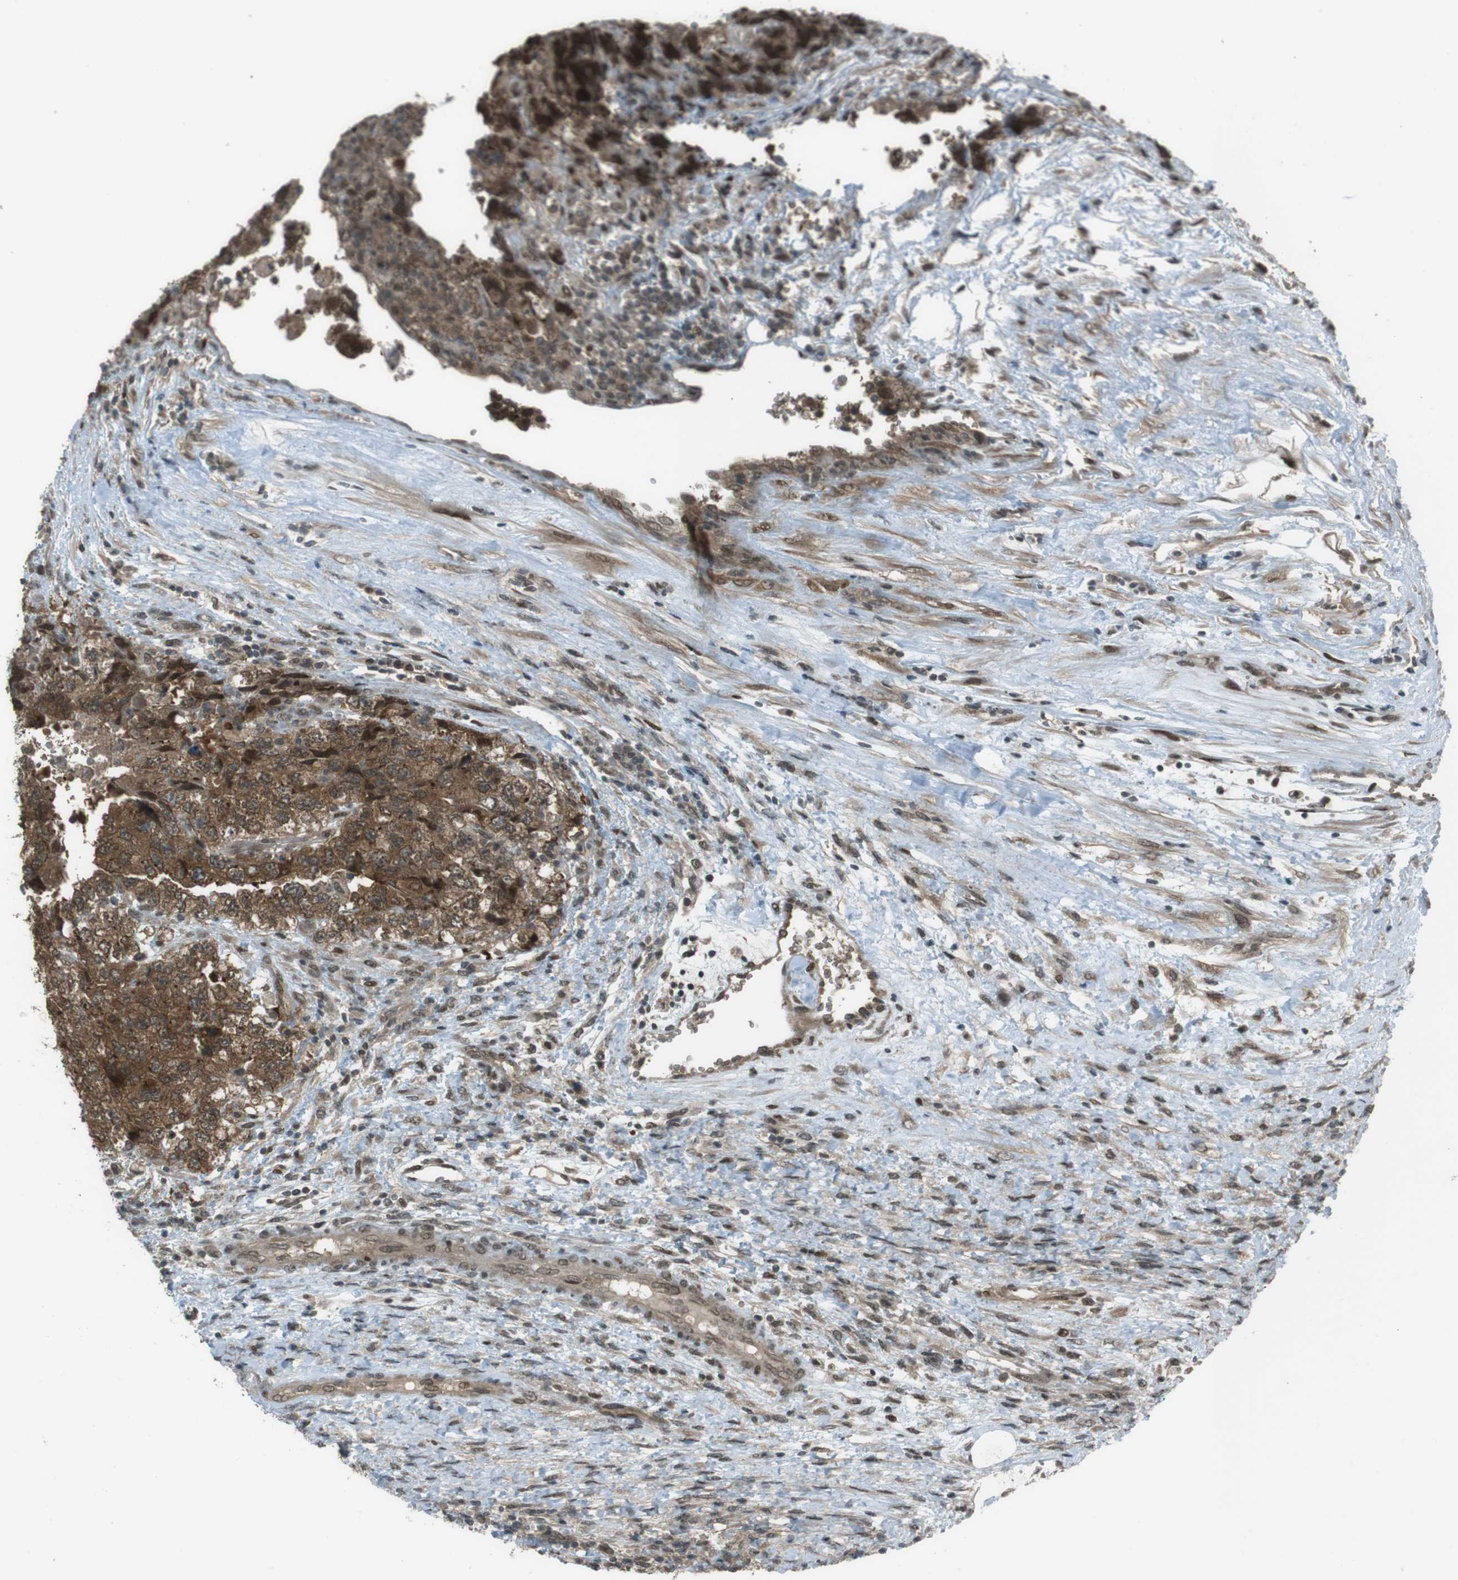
{"staining": {"intensity": "strong", "quantity": ">75%", "location": "cytoplasmic/membranous,nuclear"}, "tissue": "testis cancer", "cell_type": "Tumor cells", "image_type": "cancer", "snomed": [{"axis": "morphology", "description": "Carcinoma, Embryonal, NOS"}, {"axis": "topography", "description": "Testis"}], "caption": "Tumor cells display high levels of strong cytoplasmic/membranous and nuclear positivity in approximately >75% of cells in testis embryonal carcinoma. Using DAB (3,3'-diaminobenzidine) (brown) and hematoxylin (blue) stains, captured at high magnification using brightfield microscopy.", "gene": "SLITRK5", "patient": {"sex": "male", "age": 36}}